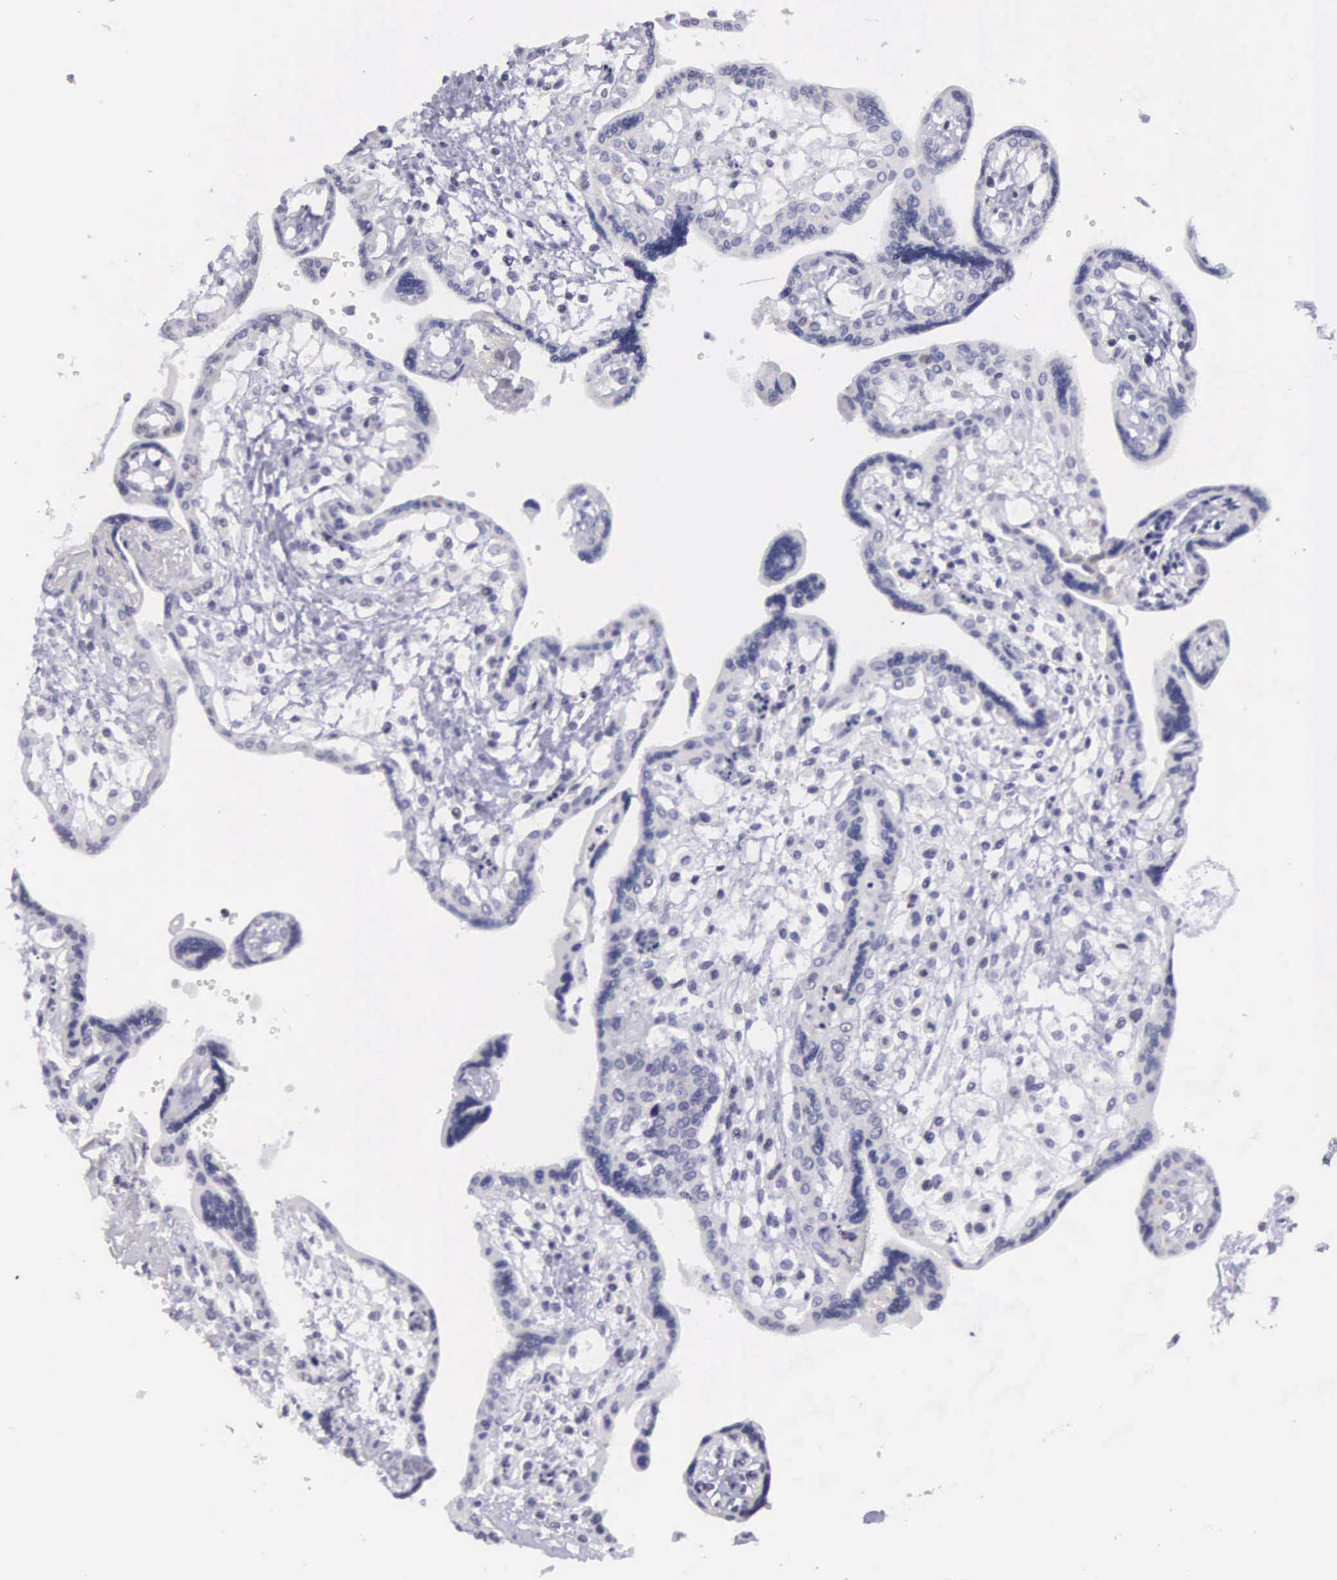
{"staining": {"intensity": "moderate", "quantity": ">75%", "location": "nuclear"}, "tissue": "placenta", "cell_type": "Decidual cells", "image_type": "normal", "snomed": [{"axis": "morphology", "description": "Normal tissue, NOS"}, {"axis": "topography", "description": "Placenta"}], "caption": "Immunohistochemistry (IHC) (DAB) staining of normal placenta demonstrates moderate nuclear protein expression in approximately >75% of decidual cells.", "gene": "ETV6", "patient": {"sex": "female", "age": 31}}